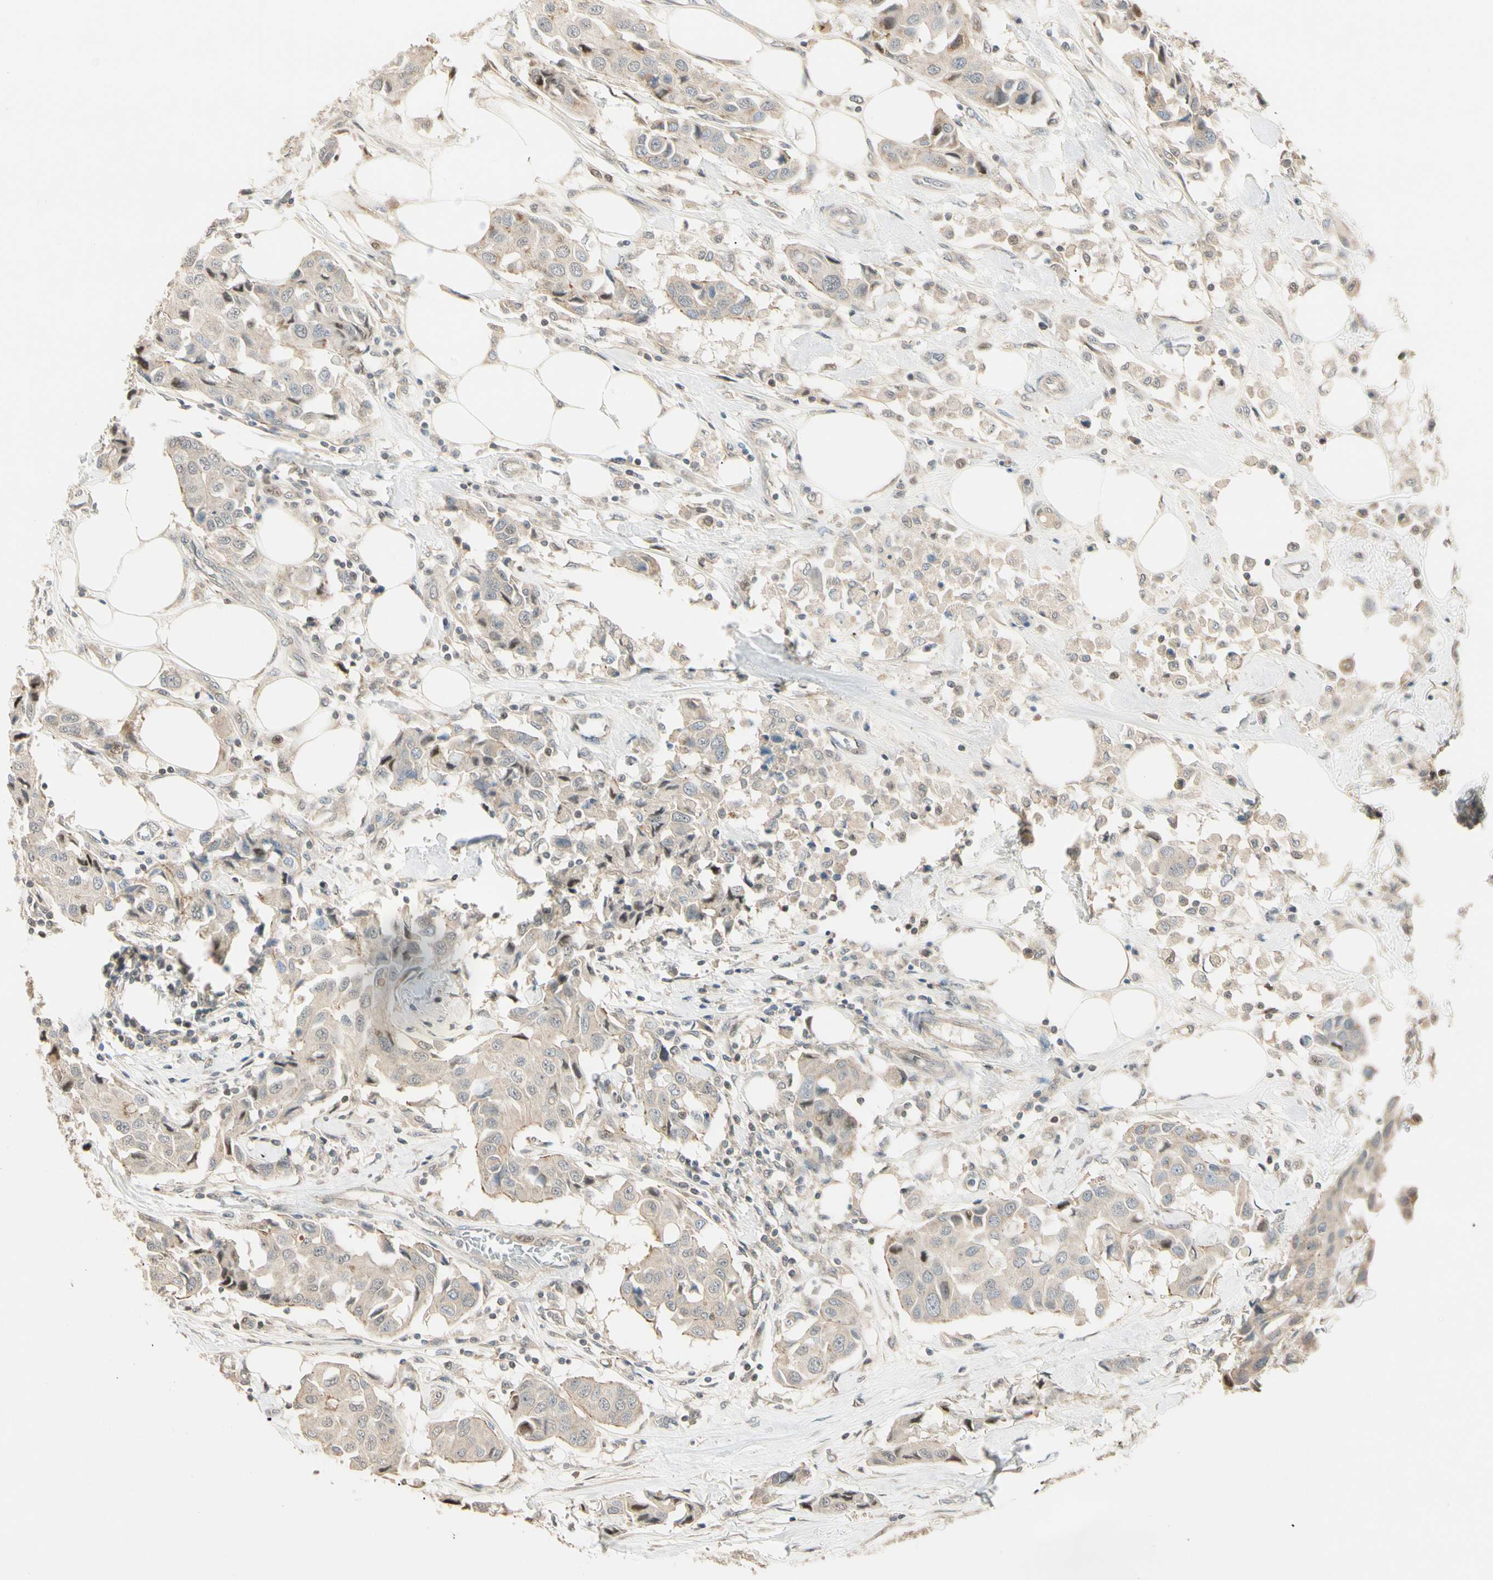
{"staining": {"intensity": "weak", "quantity": "25%-75%", "location": "cytoplasmic/membranous"}, "tissue": "breast cancer", "cell_type": "Tumor cells", "image_type": "cancer", "snomed": [{"axis": "morphology", "description": "Duct carcinoma"}, {"axis": "topography", "description": "Breast"}], "caption": "Breast cancer (invasive ductal carcinoma) tissue exhibits weak cytoplasmic/membranous positivity in about 25%-75% of tumor cells", "gene": "P3H2", "patient": {"sex": "female", "age": 80}}